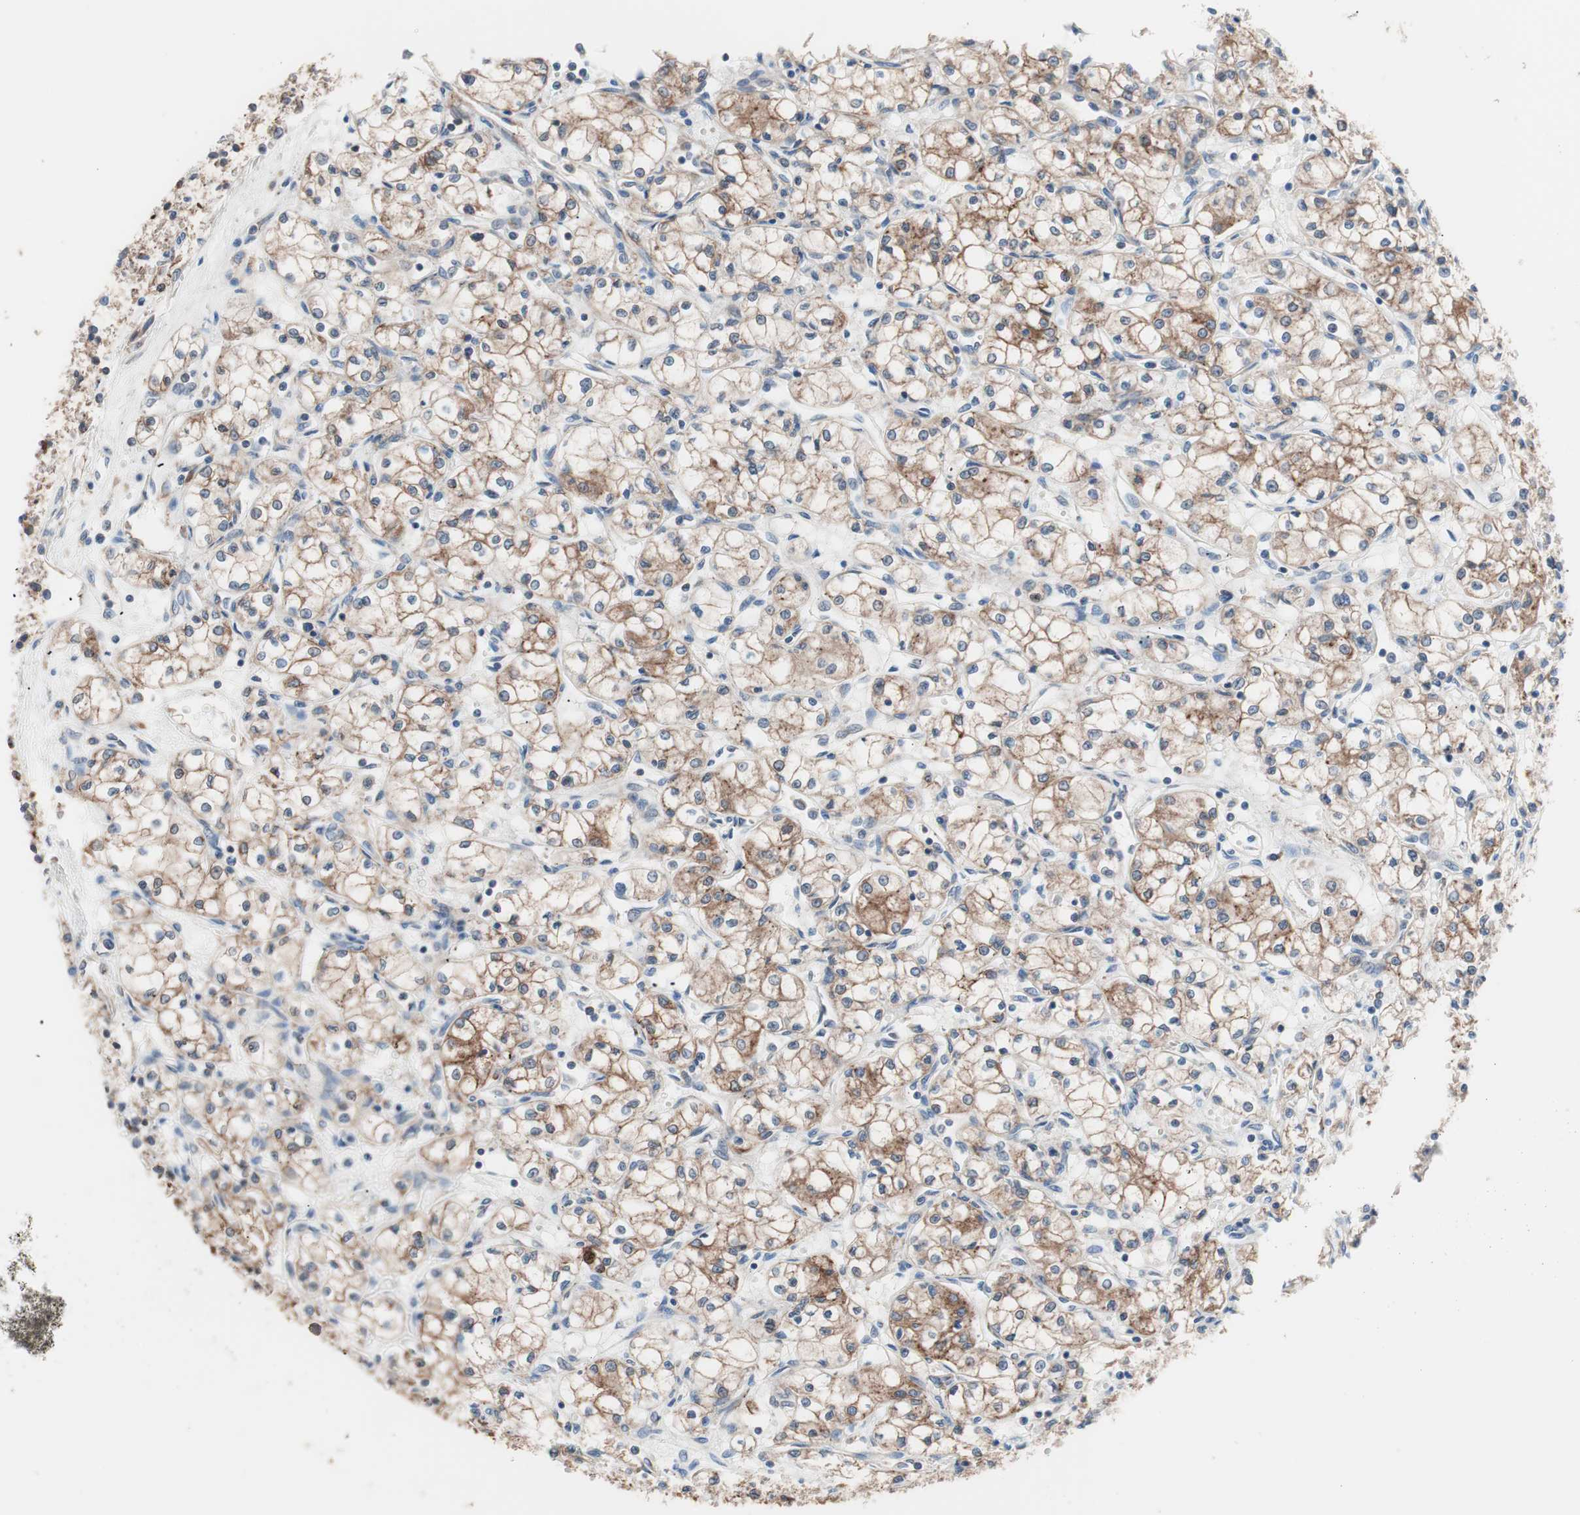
{"staining": {"intensity": "moderate", "quantity": ">75%", "location": "cytoplasmic/membranous"}, "tissue": "renal cancer", "cell_type": "Tumor cells", "image_type": "cancer", "snomed": [{"axis": "morphology", "description": "Normal tissue, NOS"}, {"axis": "morphology", "description": "Adenocarcinoma, NOS"}, {"axis": "topography", "description": "Kidney"}], "caption": "Renal adenocarcinoma stained with a protein marker exhibits moderate staining in tumor cells.", "gene": "SLC27A4", "patient": {"sex": "male", "age": 59}}